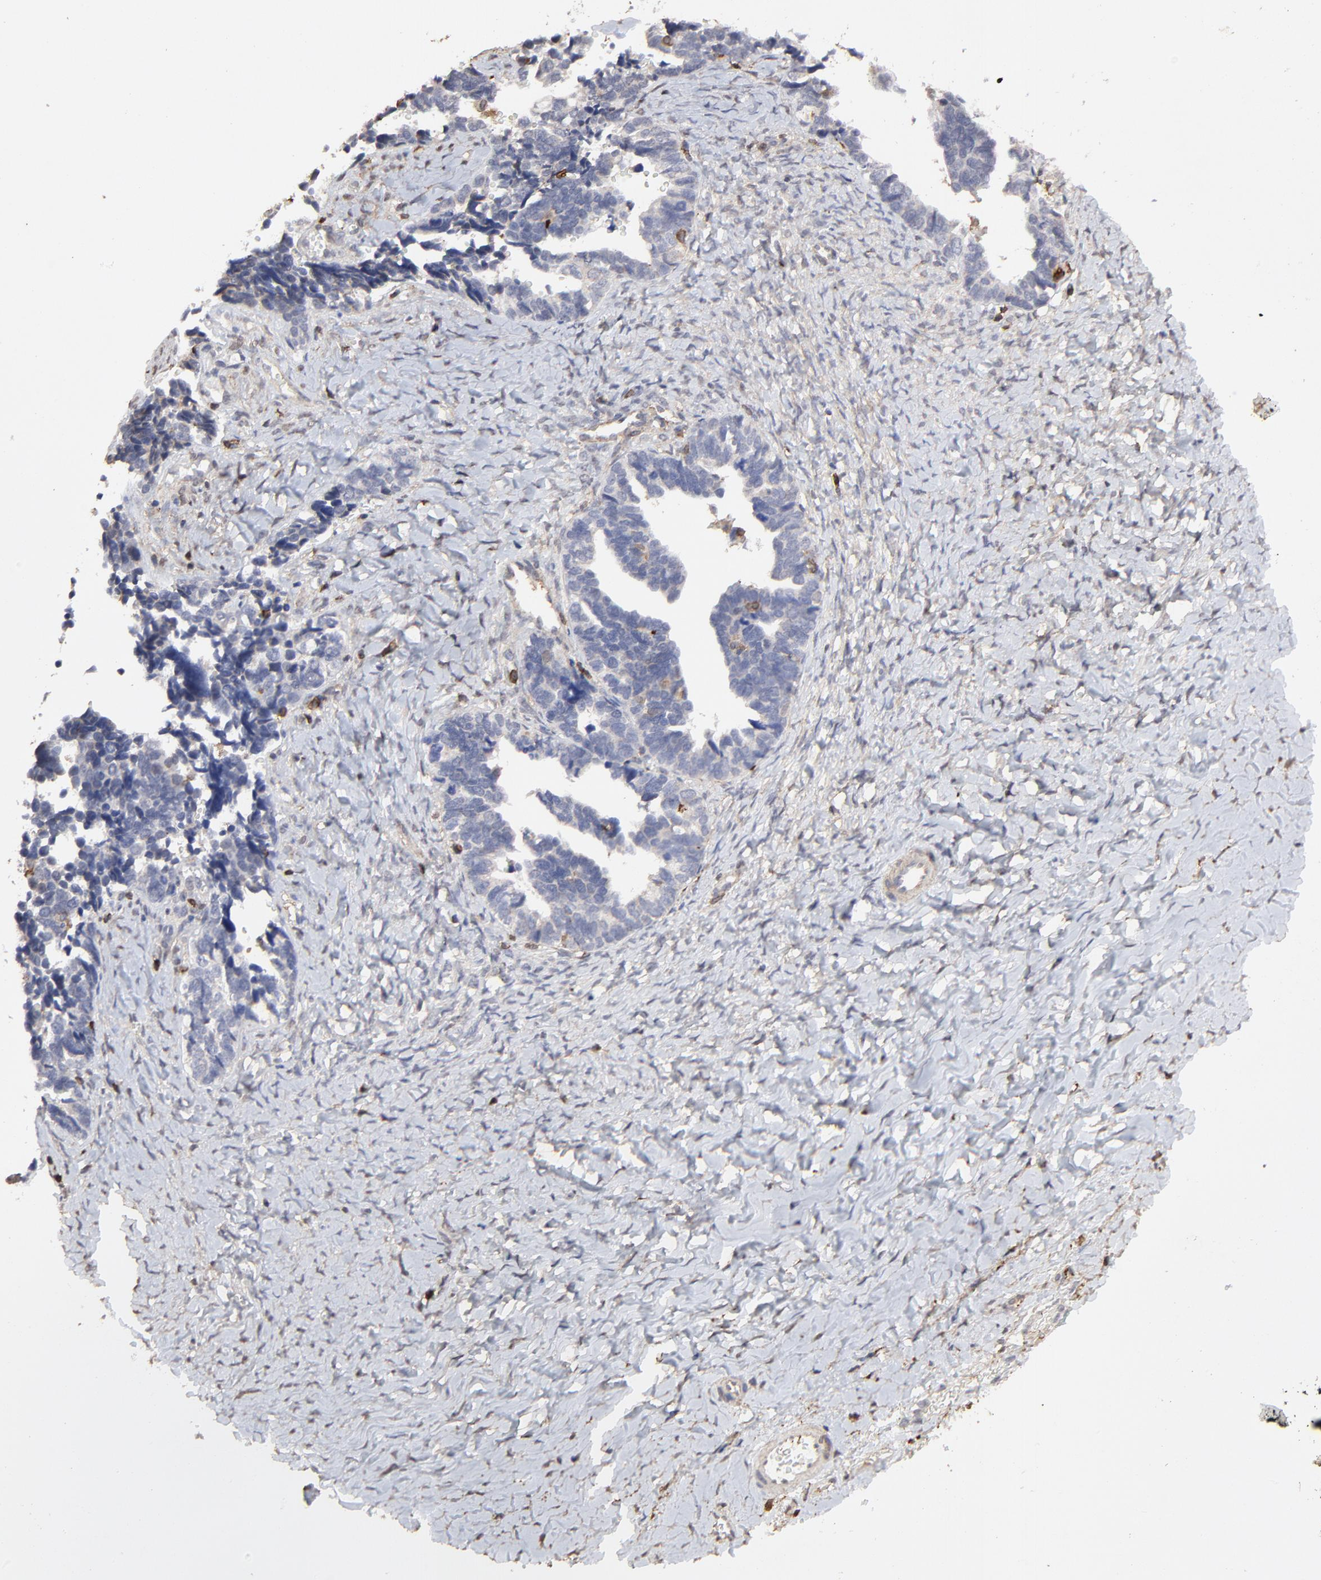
{"staining": {"intensity": "negative", "quantity": "none", "location": "none"}, "tissue": "ovarian cancer", "cell_type": "Tumor cells", "image_type": "cancer", "snomed": [{"axis": "morphology", "description": "Cystadenocarcinoma, serous, NOS"}, {"axis": "topography", "description": "Ovary"}], "caption": "Immunohistochemistry of ovarian cancer exhibits no positivity in tumor cells.", "gene": "SLC6A14", "patient": {"sex": "female", "age": 77}}